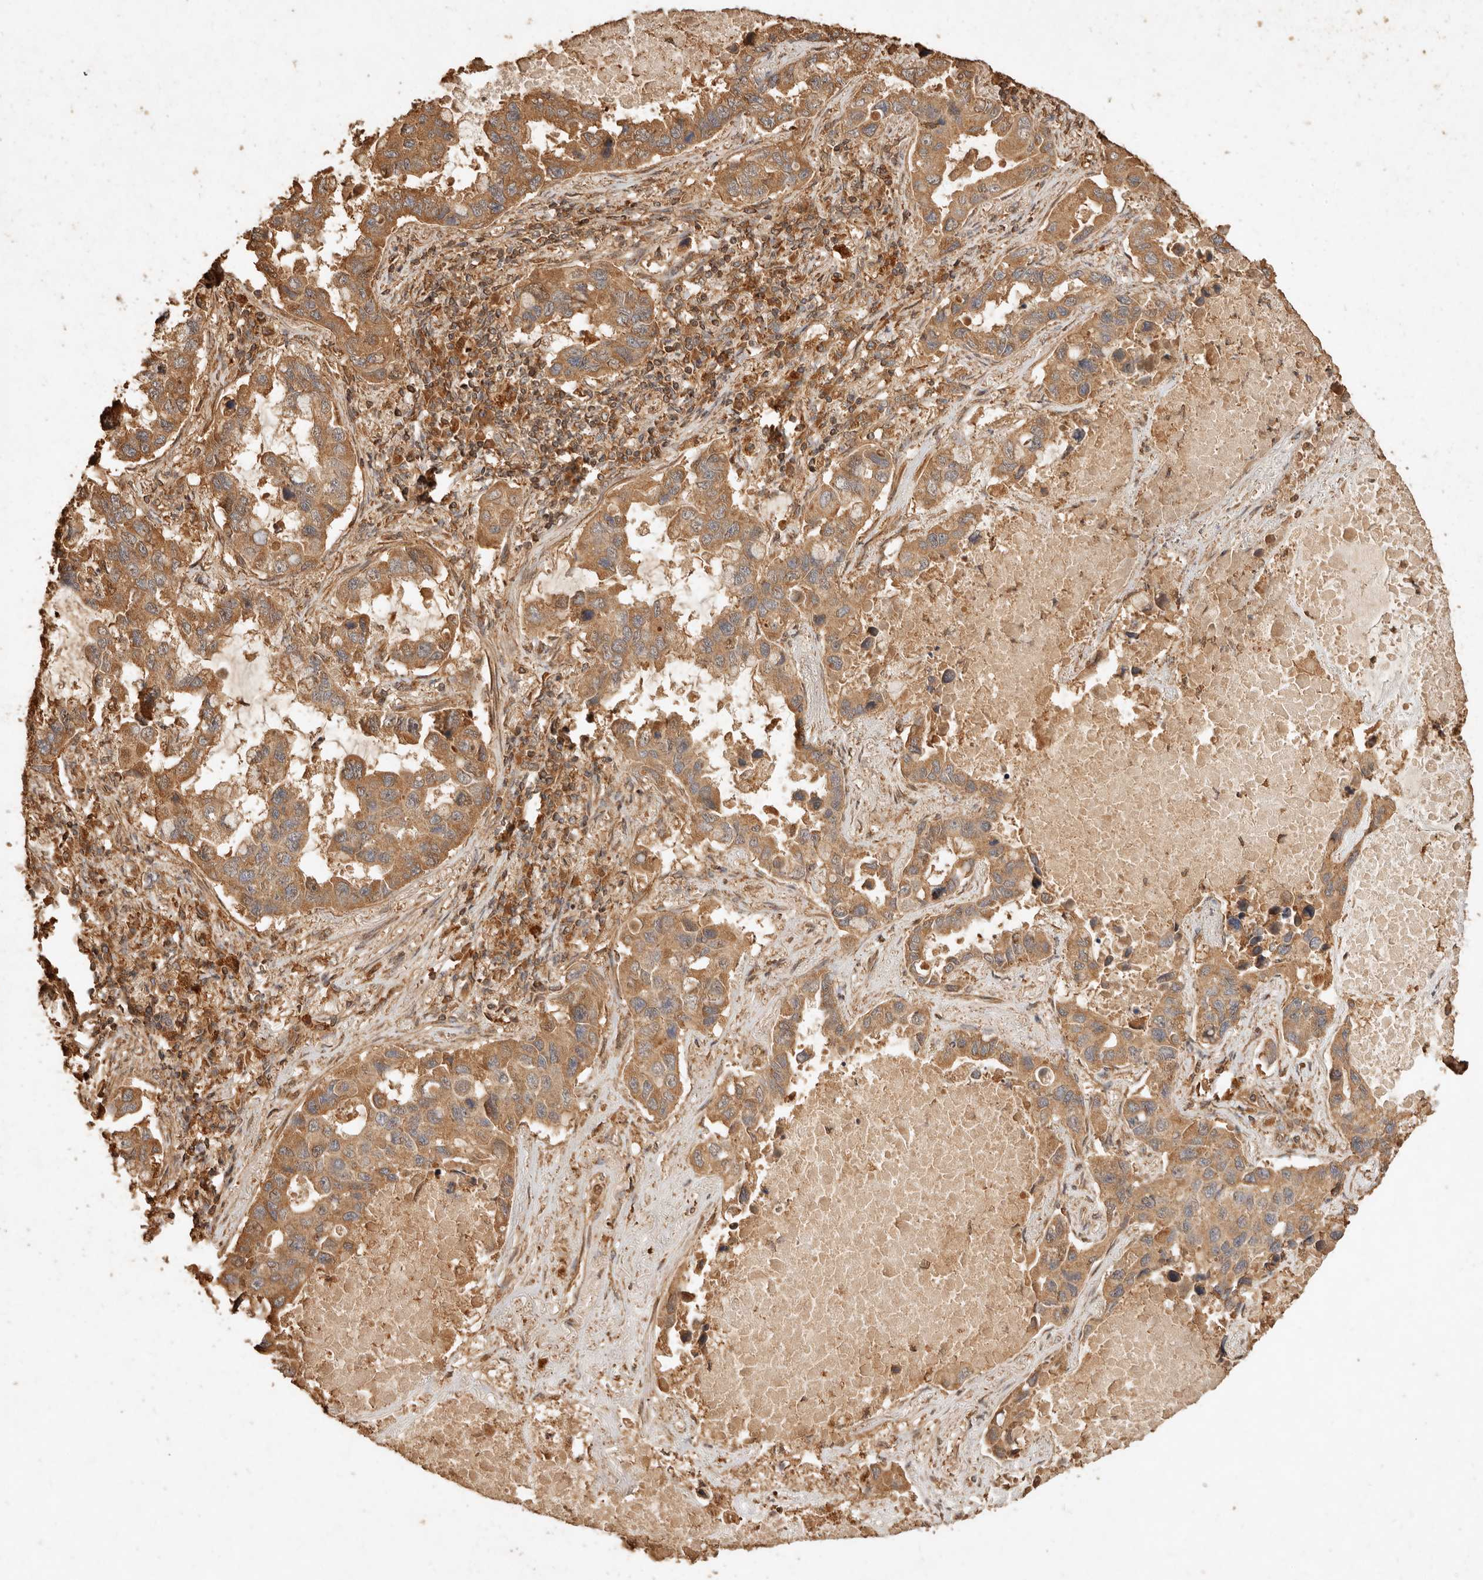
{"staining": {"intensity": "moderate", "quantity": ">75%", "location": "cytoplasmic/membranous"}, "tissue": "lung cancer", "cell_type": "Tumor cells", "image_type": "cancer", "snomed": [{"axis": "morphology", "description": "Adenocarcinoma, NOS"}, {"axis": "topography", "description": "Lung"}], "caption": "IHC of human adenocarcinoma (lung) exhibits medium levels of moderate cytoplasmic/membranous staining in about >75% of tumor cells.", "gene": "FAM180B", "patient": {"sex": "male", "age": 64}}